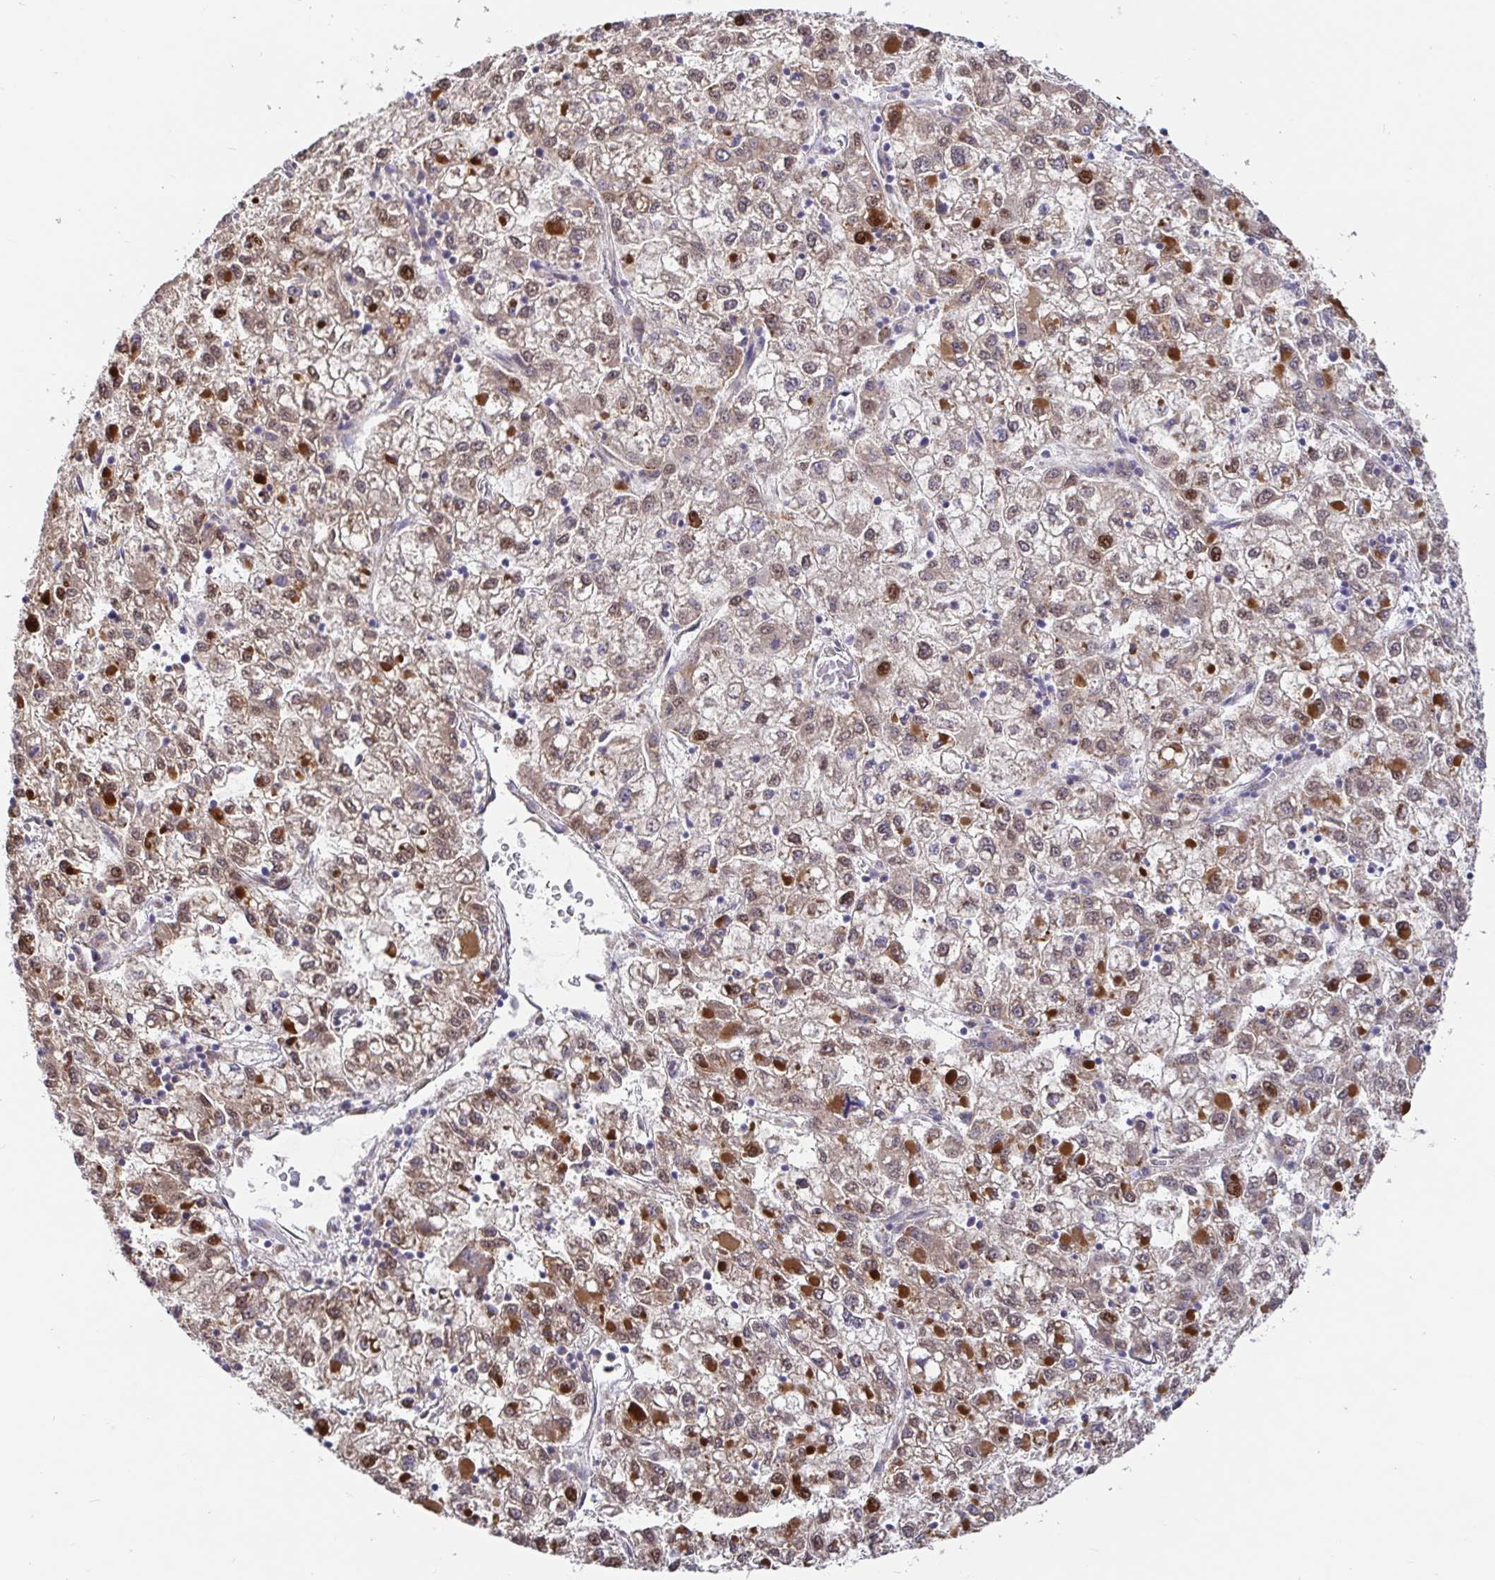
{"staining": {"intensity": "moderate", "quantity": ">75%", "location": "cytoplasmic/membranous,nuclear"}, "tissue": "liver cancer", "cell_type": "Tumor cells", "image_type": "cancer", "snomed": [{"axis": "morphology", "description": "Carcinoma, Hepatocellular, NOS"}, {"axis": "topography", "description": "Liver"}], "caption": "Hepatocellular carcinoma (liver) tissue reveals moderate cytoplasmic/membranous and nuclear positivity in about >75% of tumor cells", "gene": "ELP1", "patient": {"sex": "male", "age": 40}}